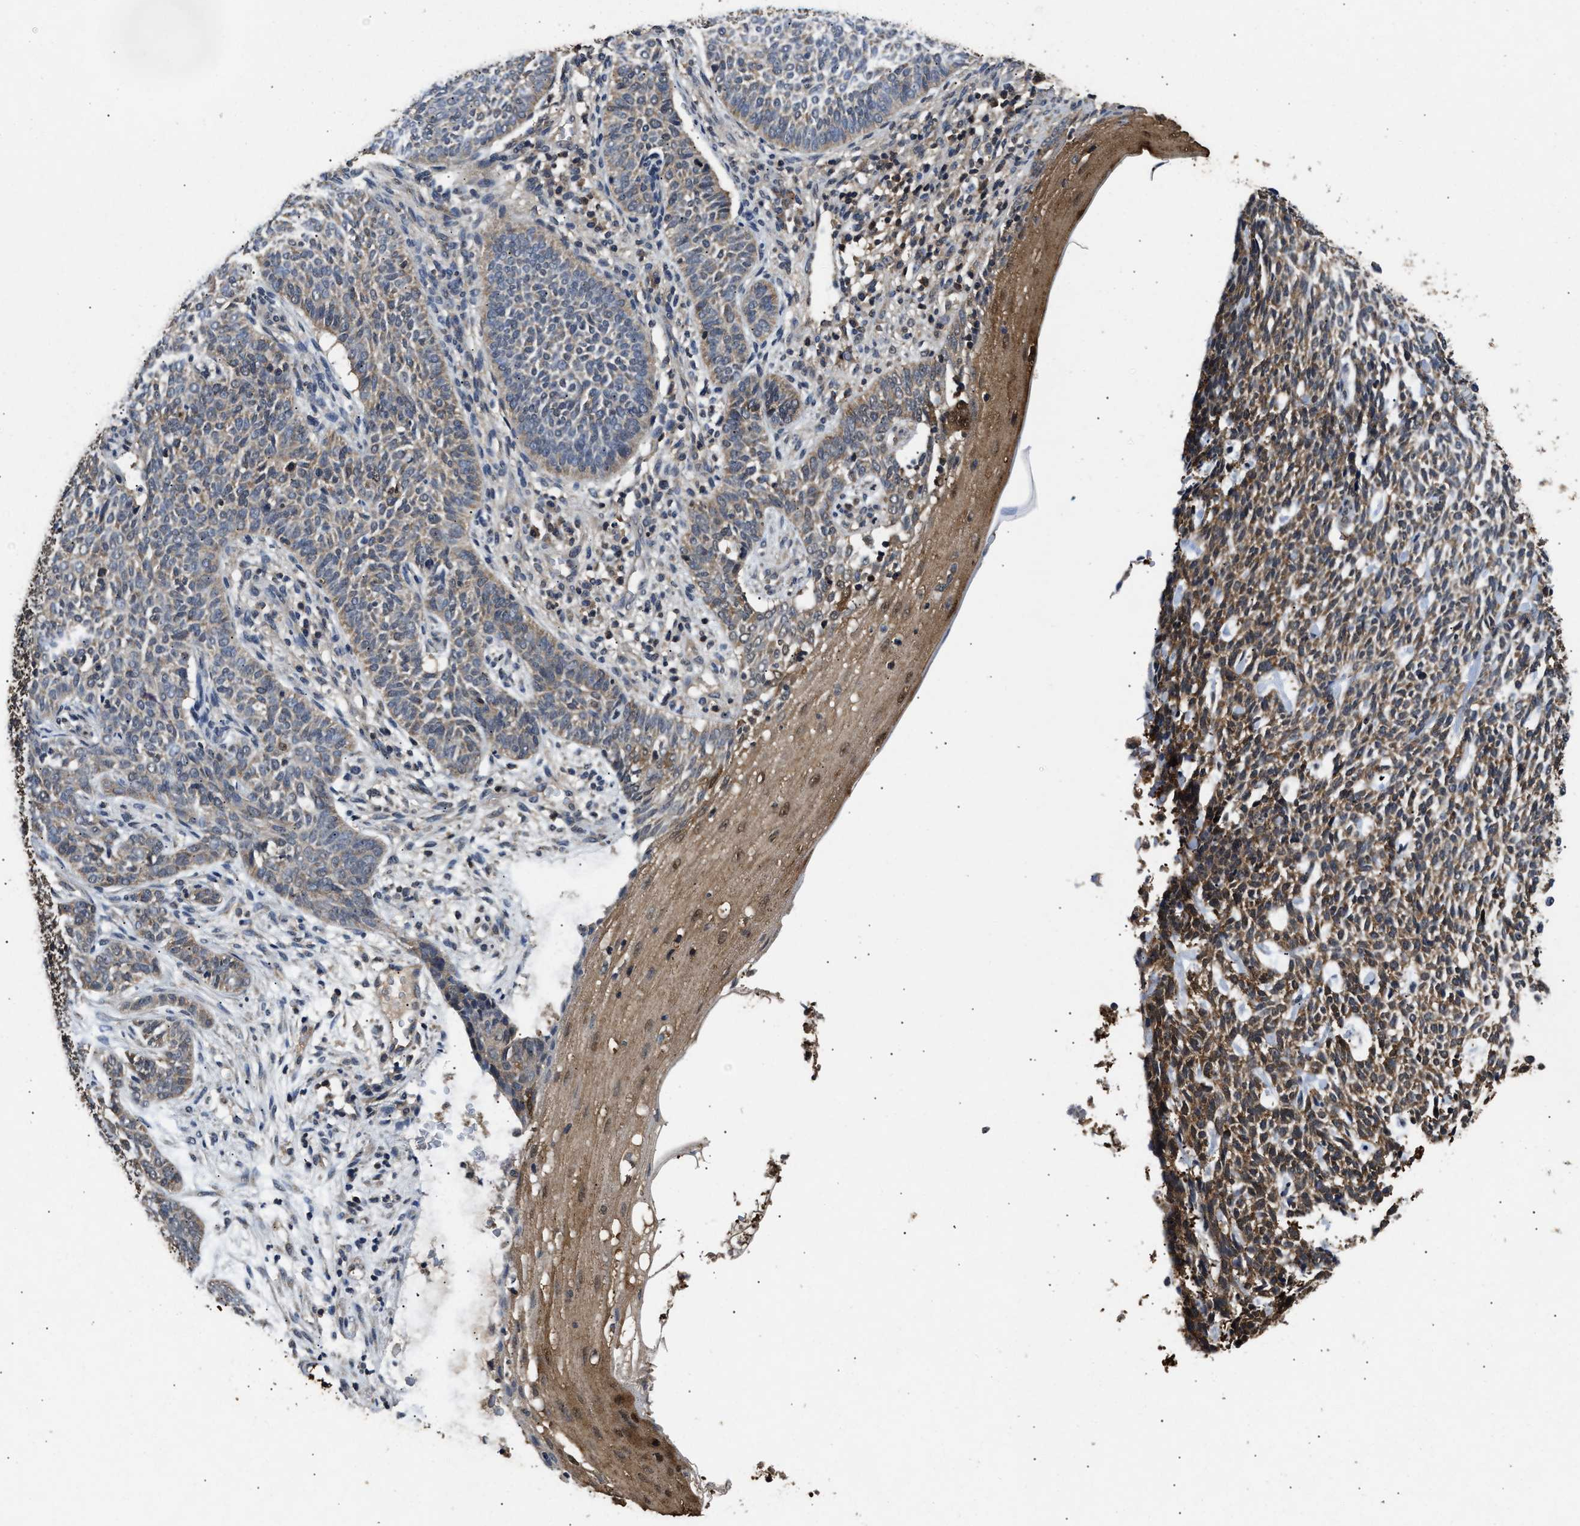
{"staining": {"intensity": "moderate", "quantity": ">75%", "location": "cytoplasmic/membranous"}, "tissue": "skin cancer", "cell_type": "Tumor cells", "image_type": "cancer", "snomed": [{"axis": "morphology", "description": "Basal cell carcinoma"}, {"axis": "topography", "description": "Skin"}], "caption": "About >75% of tumor cells in basal cell carcinoma (skin) demonstrate moderate cytoplasmic/membranous protein positivity as visualized by brown immunohistochemical staining.", "gene": "ACAT2", "patient": {"sex": "male", "age": 87}}